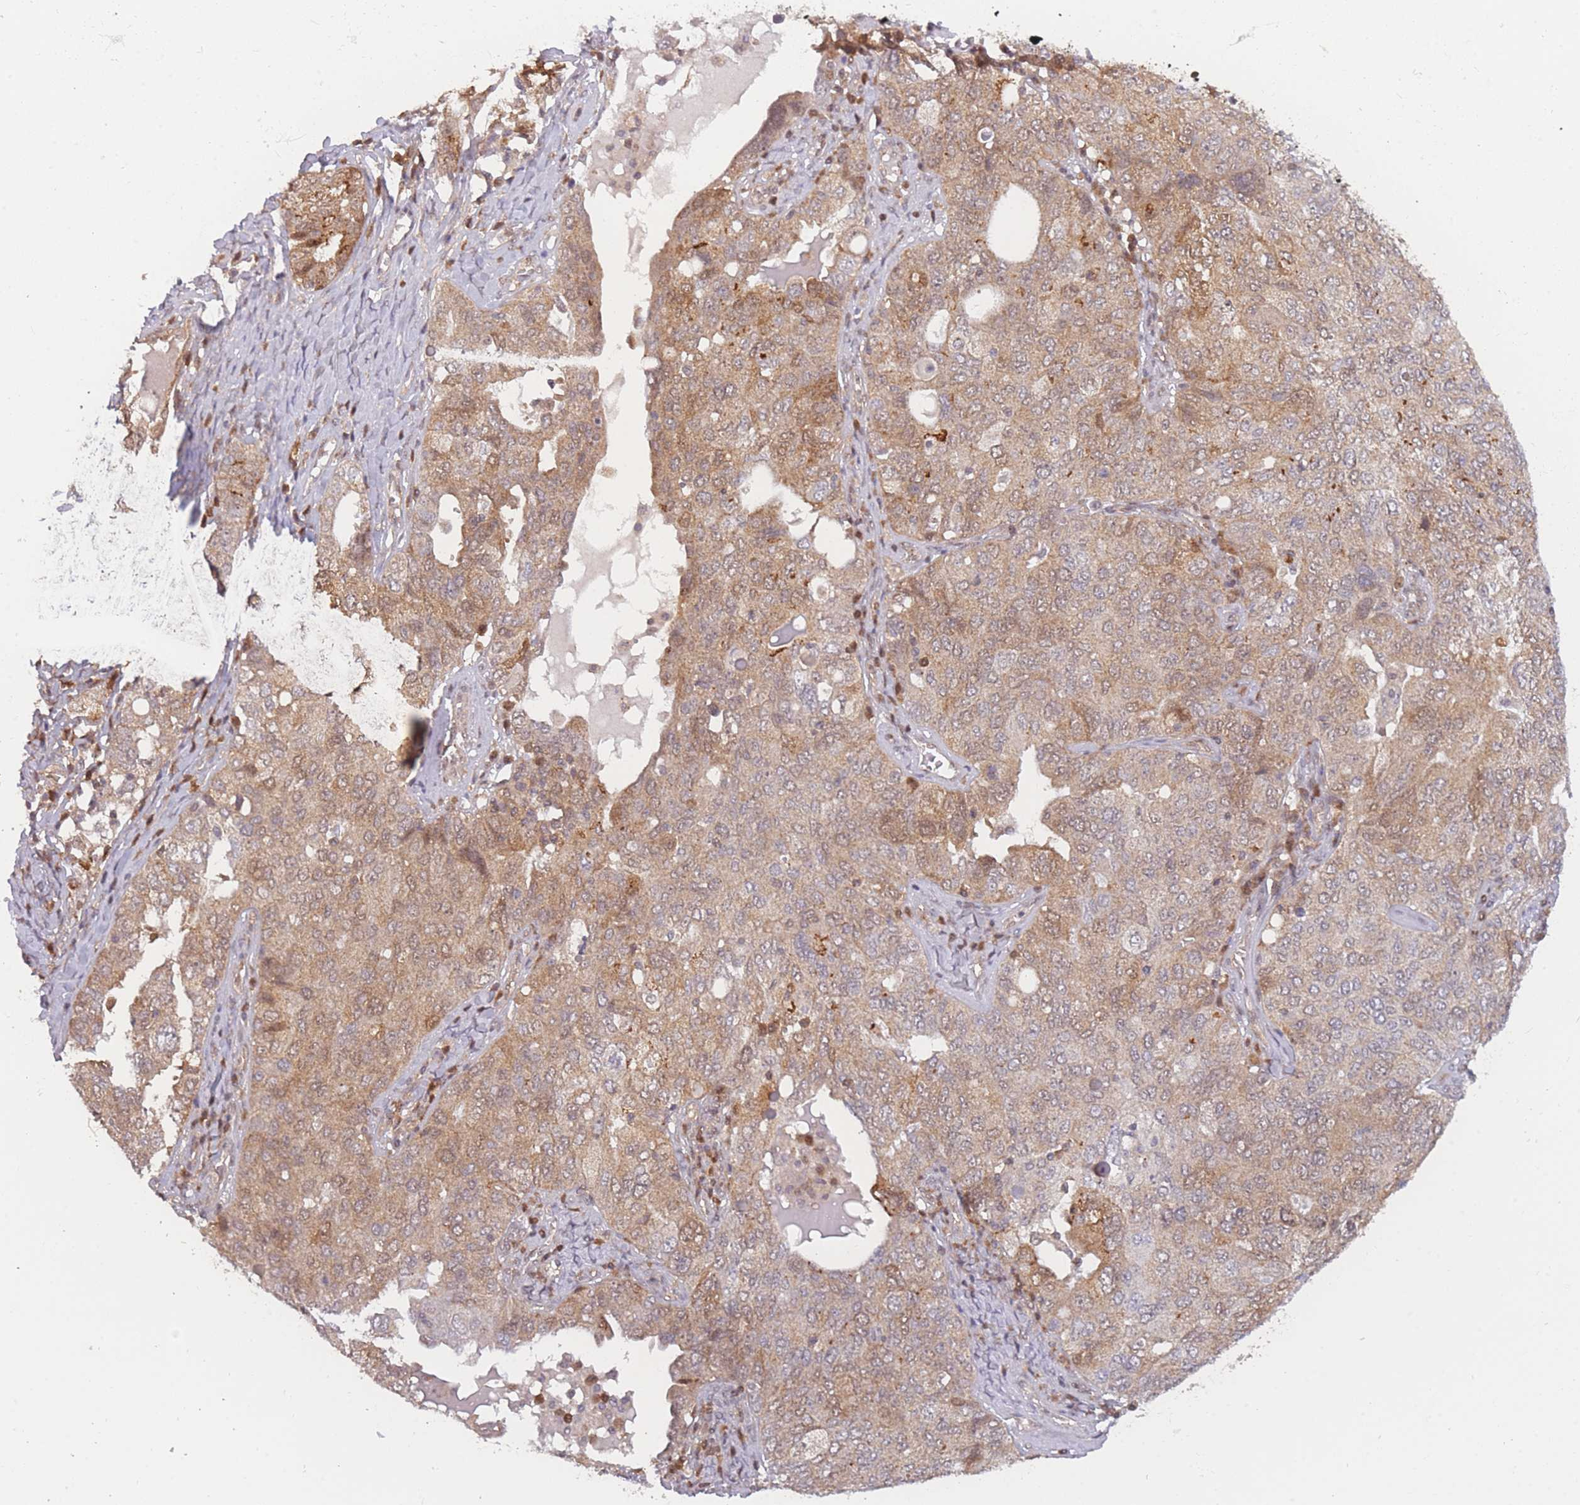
{"staining": {"intensity": "weak", "quantity": "25%-75%", "location": "cytoplasmic/membranous"}, "tissue": "ovarian cancer", "cell_type": "Tumor cells", "image_type": "cancer", "snomed": [{"axis": "morphology", "description": "Carcinoma, endometroid"}, {"axis": "topography", "description": "Ovary"}], "caption": "A photomicrograph of human ovarian cancer stained for a protein shows weak cytoplasmic/membranous brown staining in tumor cells.", "gene": "MRI1", "patient": {"sex": "female", "age": 62}}